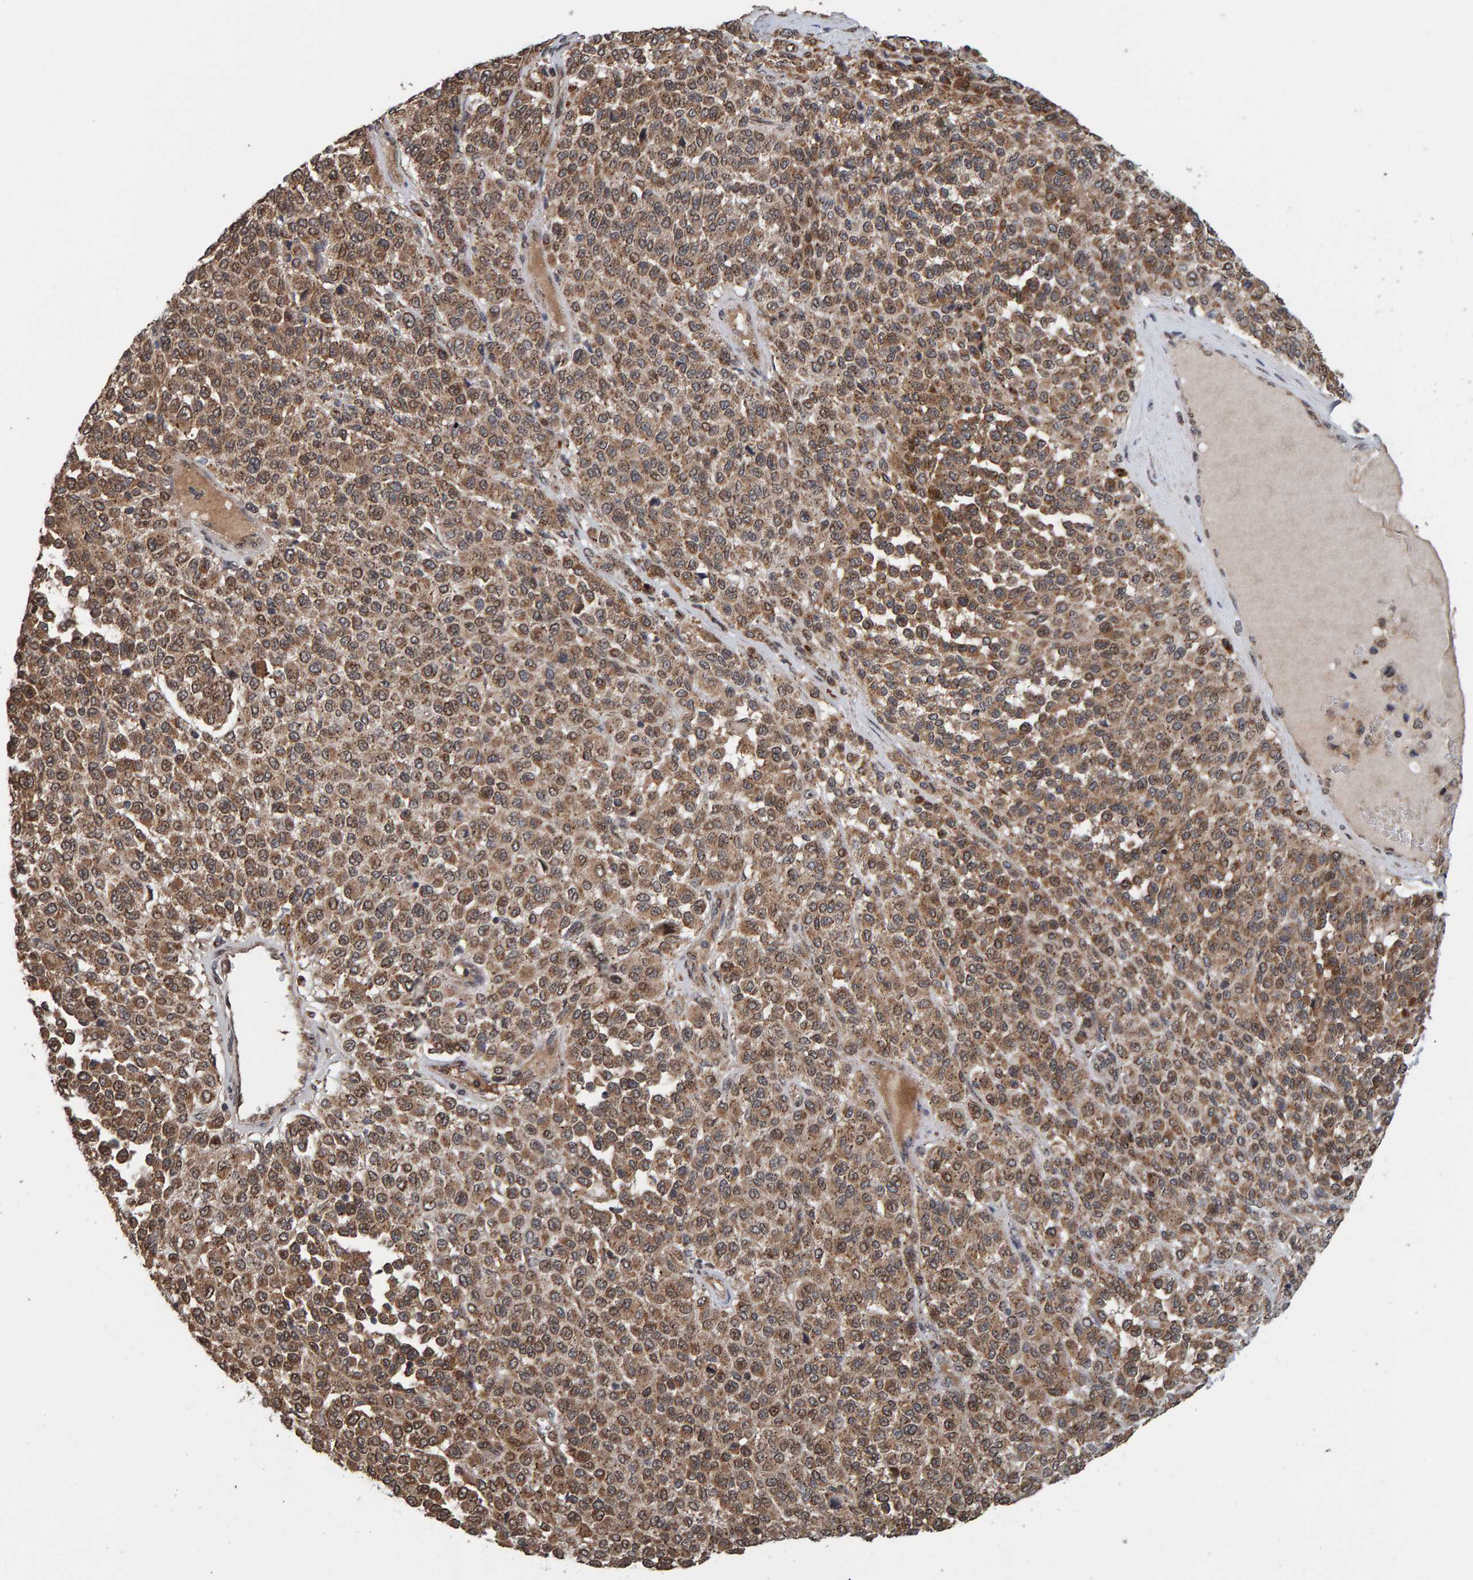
{"staining": {"intensity": "moderate", "quantity": ">75%", "location": "cytoplasmic/membranous"}, "tissue": "melanoma", "cell_type": "Tumor cells", "image_type": "cancer", "snomed": [{"axis": "morphology", "description": "Malignant melanoma, Metastatic site"}, {"axis": "topography", "description": "Pancreas"}], "caption": "Immunohistochemical staining of human melanoma demonstrates medium levels of moderate cytoplasmic/membranous protein expression in about >75% of tumor cells. The protein is stained brown, and the nuclei are stained in blue (DAB IHC with brightfield microscopy, high magnification).", "gene": "CCDC25", "patient": {"sex": "female", "age": 30}}